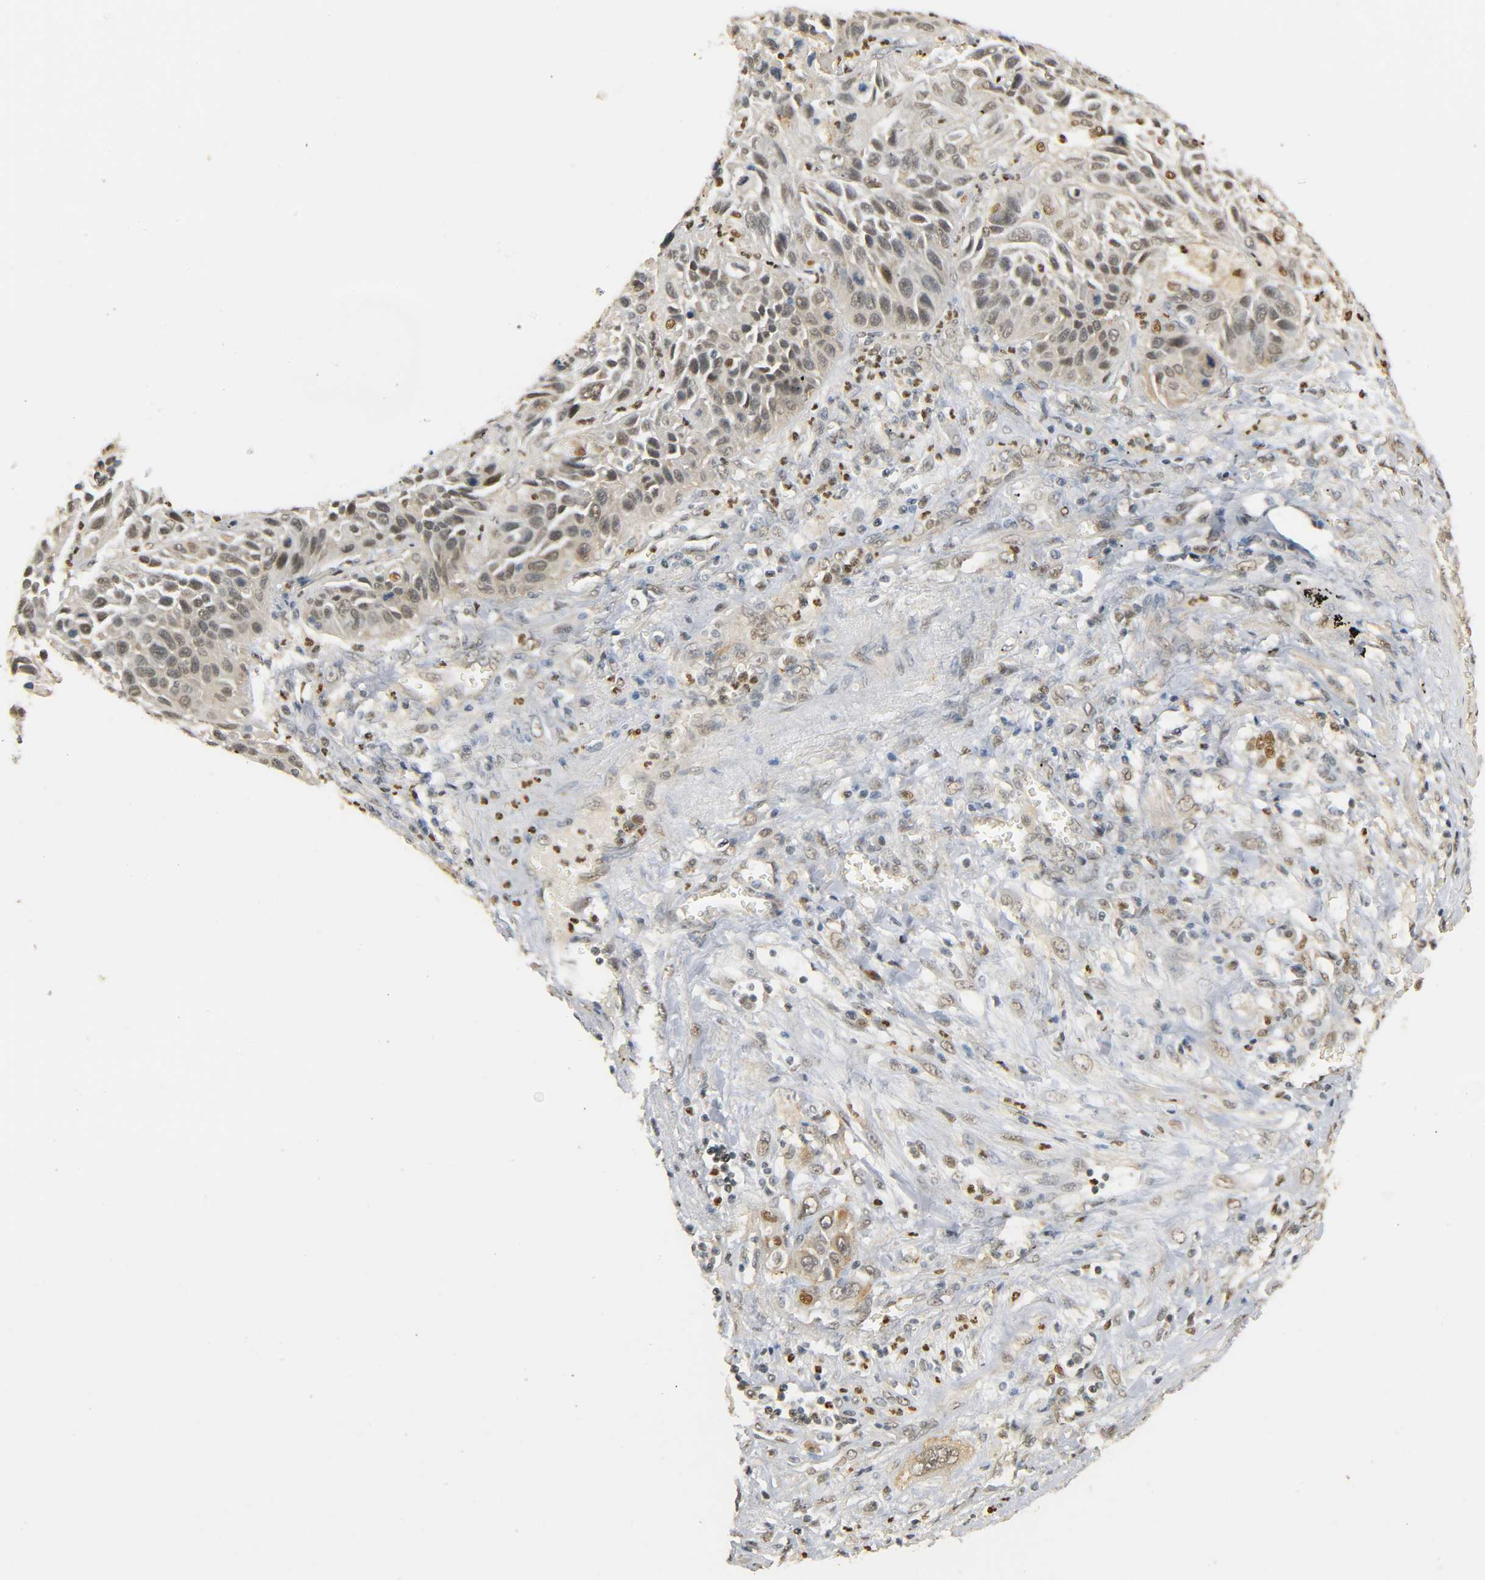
{"staining": {"intensity": "weak", "quantity": "<25%", "location": "cytoplasmic/membranous,nuclear"}, "tissue": "lung cancer", "cell_type": "Tumor cells", "image_type": "cancer", "snomed": [{"axis": "morphology", "description": "Squamous cell carcinoma, NOS"}, {"axis": "topography", "description": "Lung"}], "caption": "Immunohistochemistry (IHC) of human lung squamous cell carcinoma displays no positivity in tumor cells. (IHC, brightfield microscopy, high magnification).", "gene": "ZFPM2", "patient": {"sex": "female", "age": 76}}